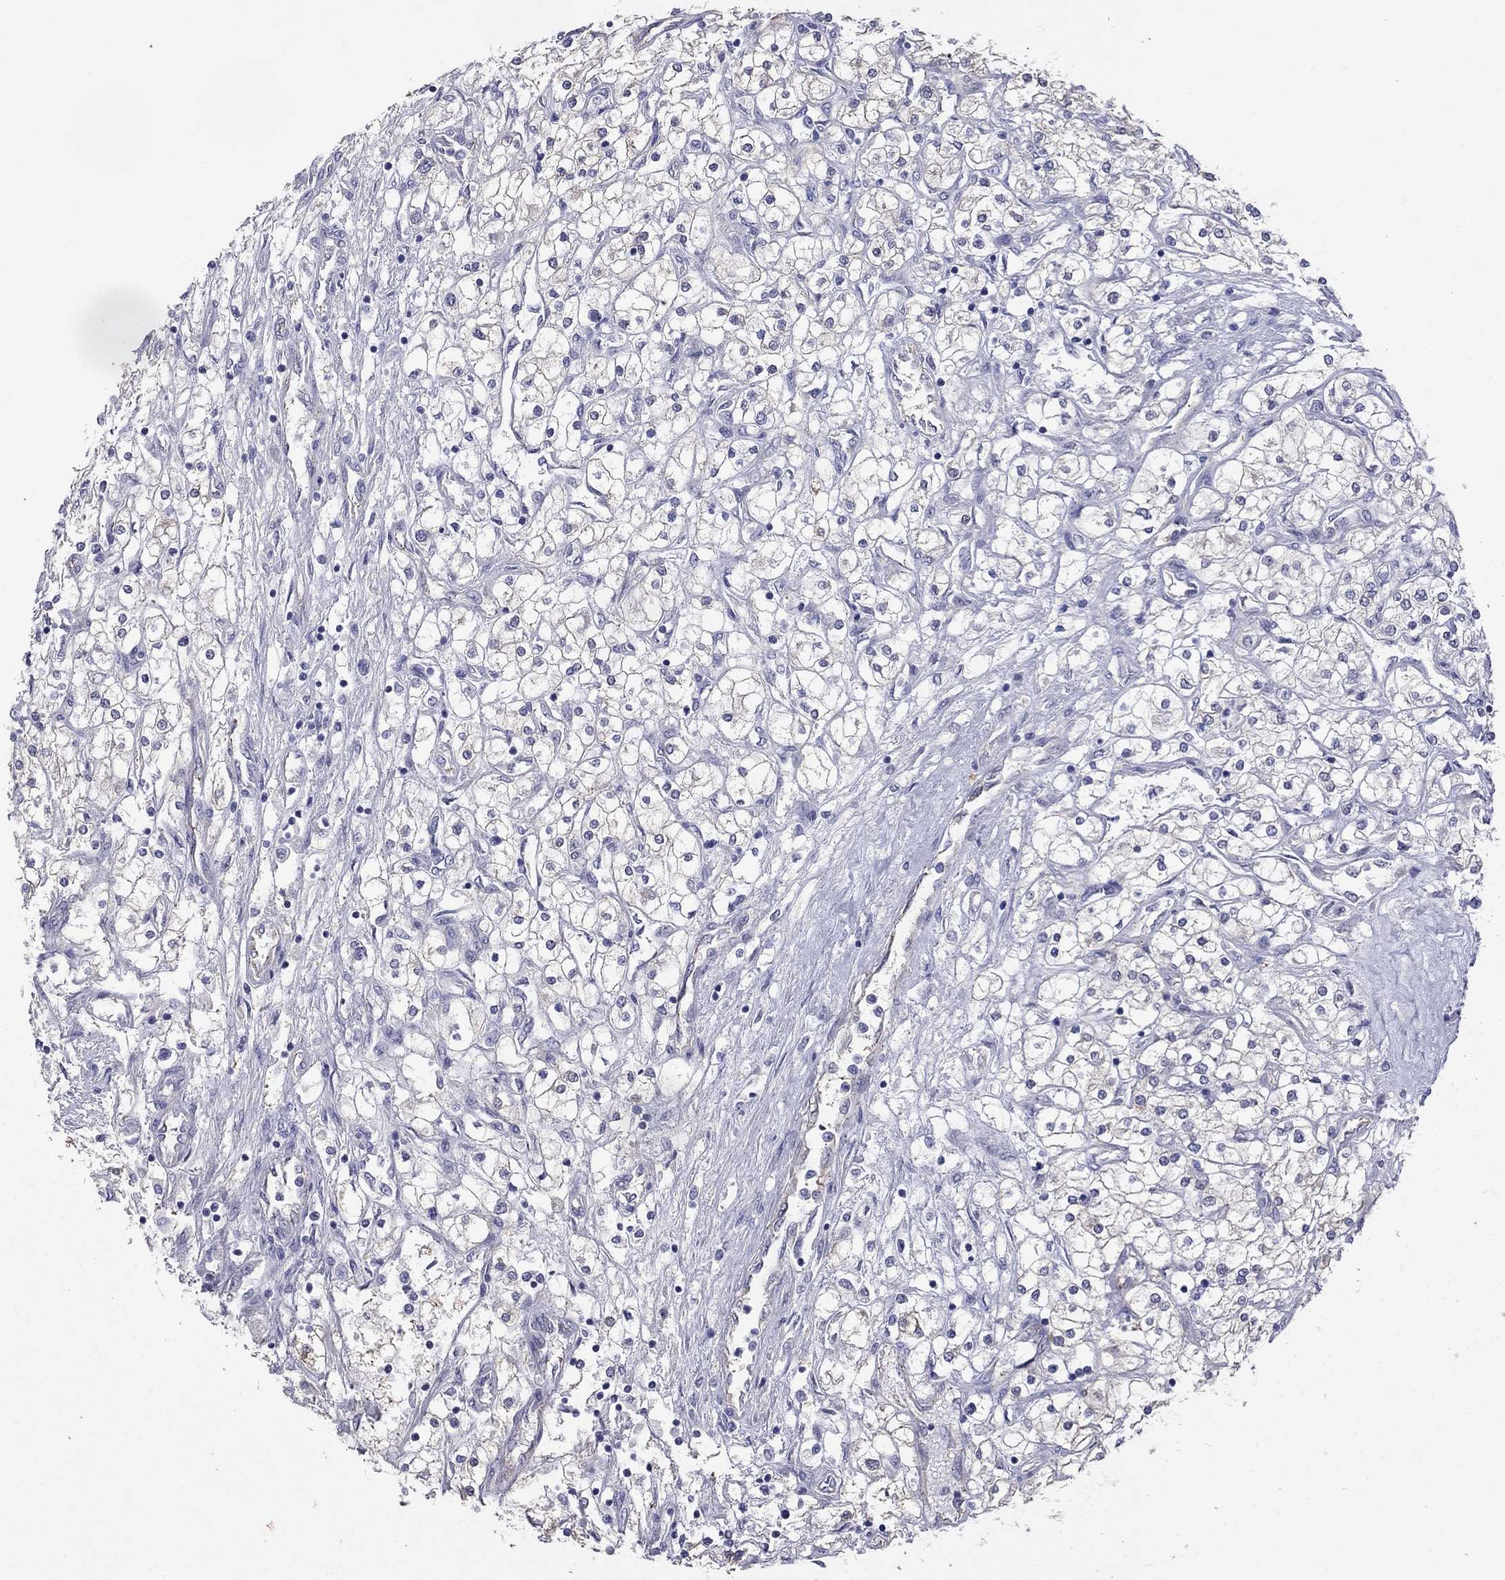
{"staining": {"intensity": "negative", "quantity": "none", "location": "none"}, "tissue": "renal cancer", "cell_type": "Tumor cells", "image_type": "cancer", "snomed": [{"axis": "morphology", "description": "Adenocarcinoma, NOS"}, {"axis": "topography", "description": "Kidney"}], "caption": "This micrograph is of renal cancer stained with immunohistochemistry (IHC) to label a protein in brown with the nuclei are counter-stained blue. There is no staining in tumor cells.", "gene": "HYLS1", "patient": {"sex": "male", "age": 80}}